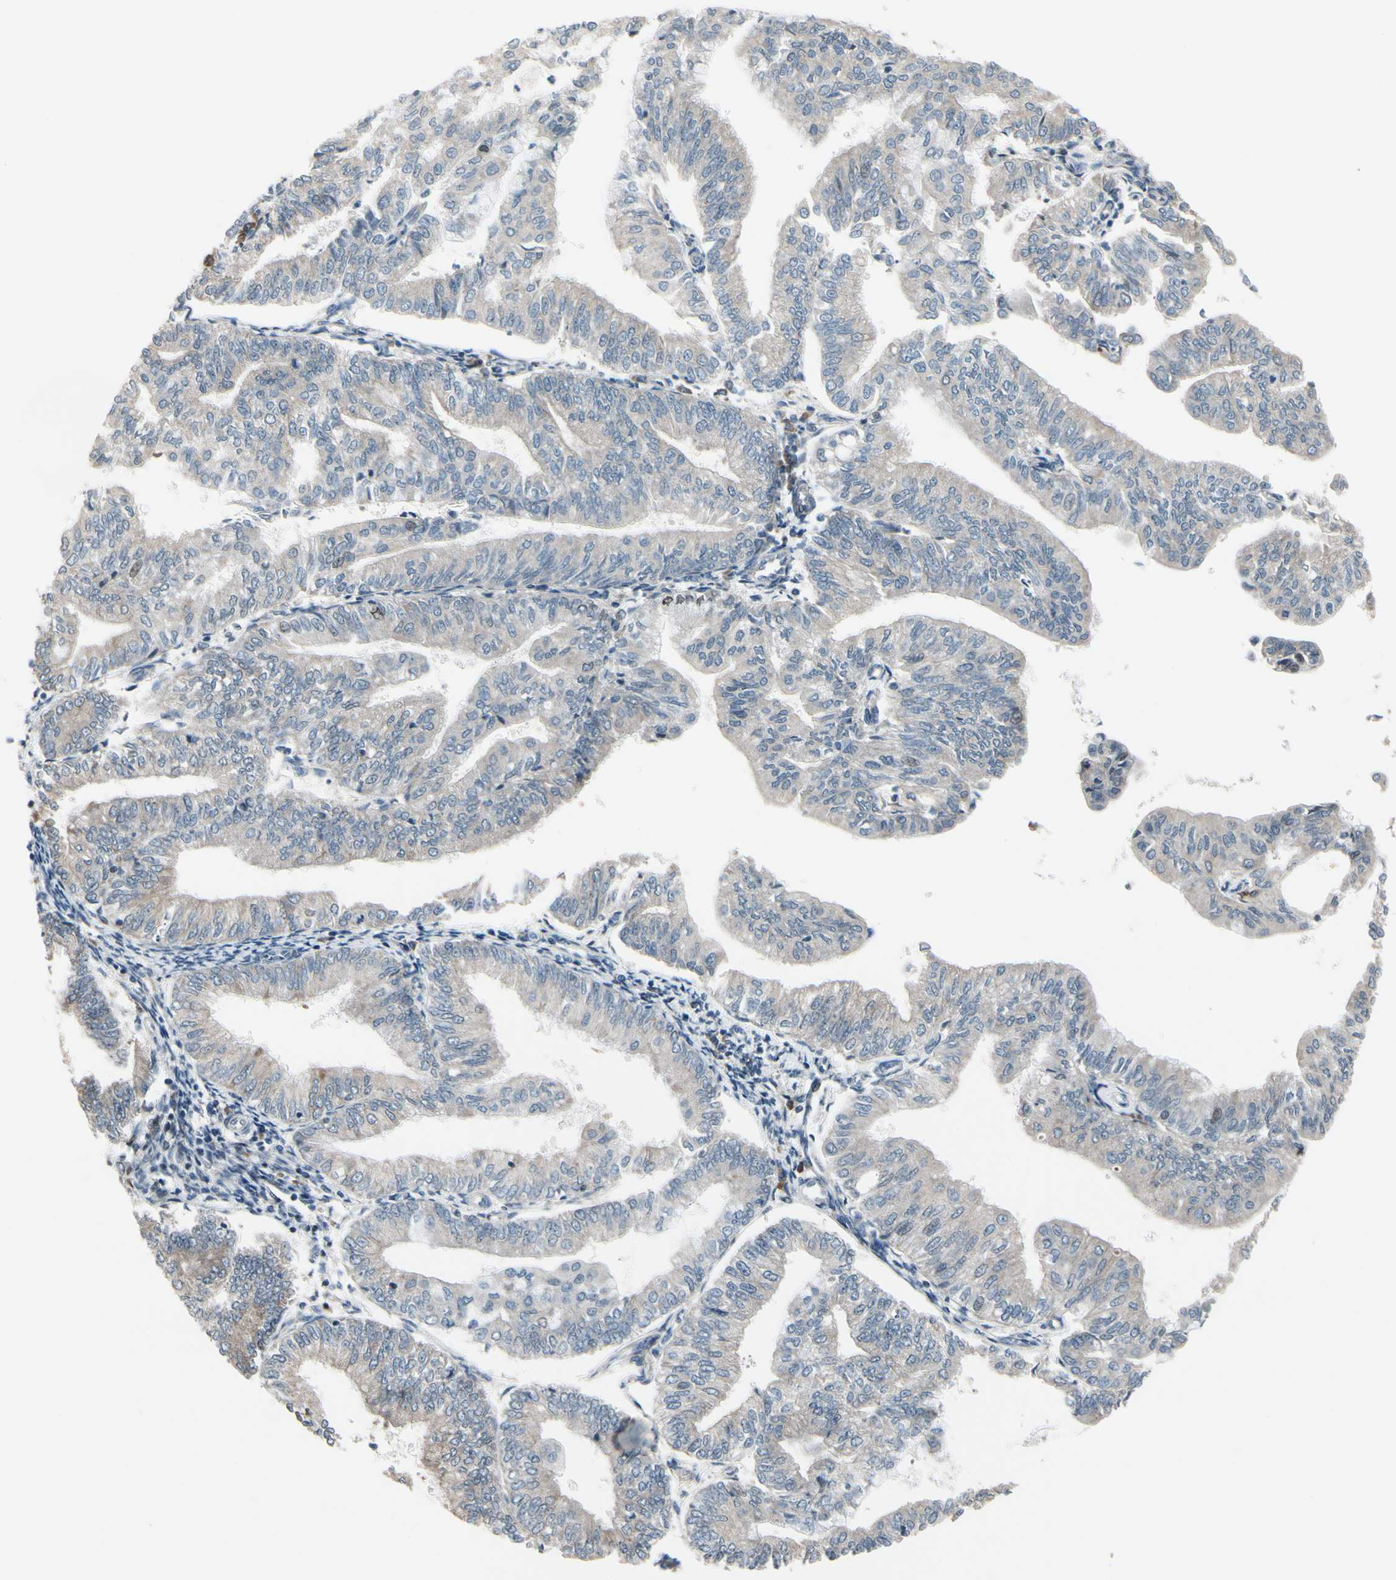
{"staining": {"intensity": "weak", "quantity": ">75%", "location": "cytoplasmic/membranous"}, "tissue": "endometrial cancer", "cell_type": "Tumor cells", "image_type": "cancer", "snomed": [{"axis": "morphology", "description": "Adenocarcinoma, NOS"}, {"axis": "topography", "description": "Endometrium"}], "caption": "Tumor cells exhibit low levels of weak cytoplasmic/membranous positivity in approximately >75% of cells in human endometrial cancer (adenocarcinoma).", "gene": "SNX29", "patient": {"sex": "female", "age": 59}}